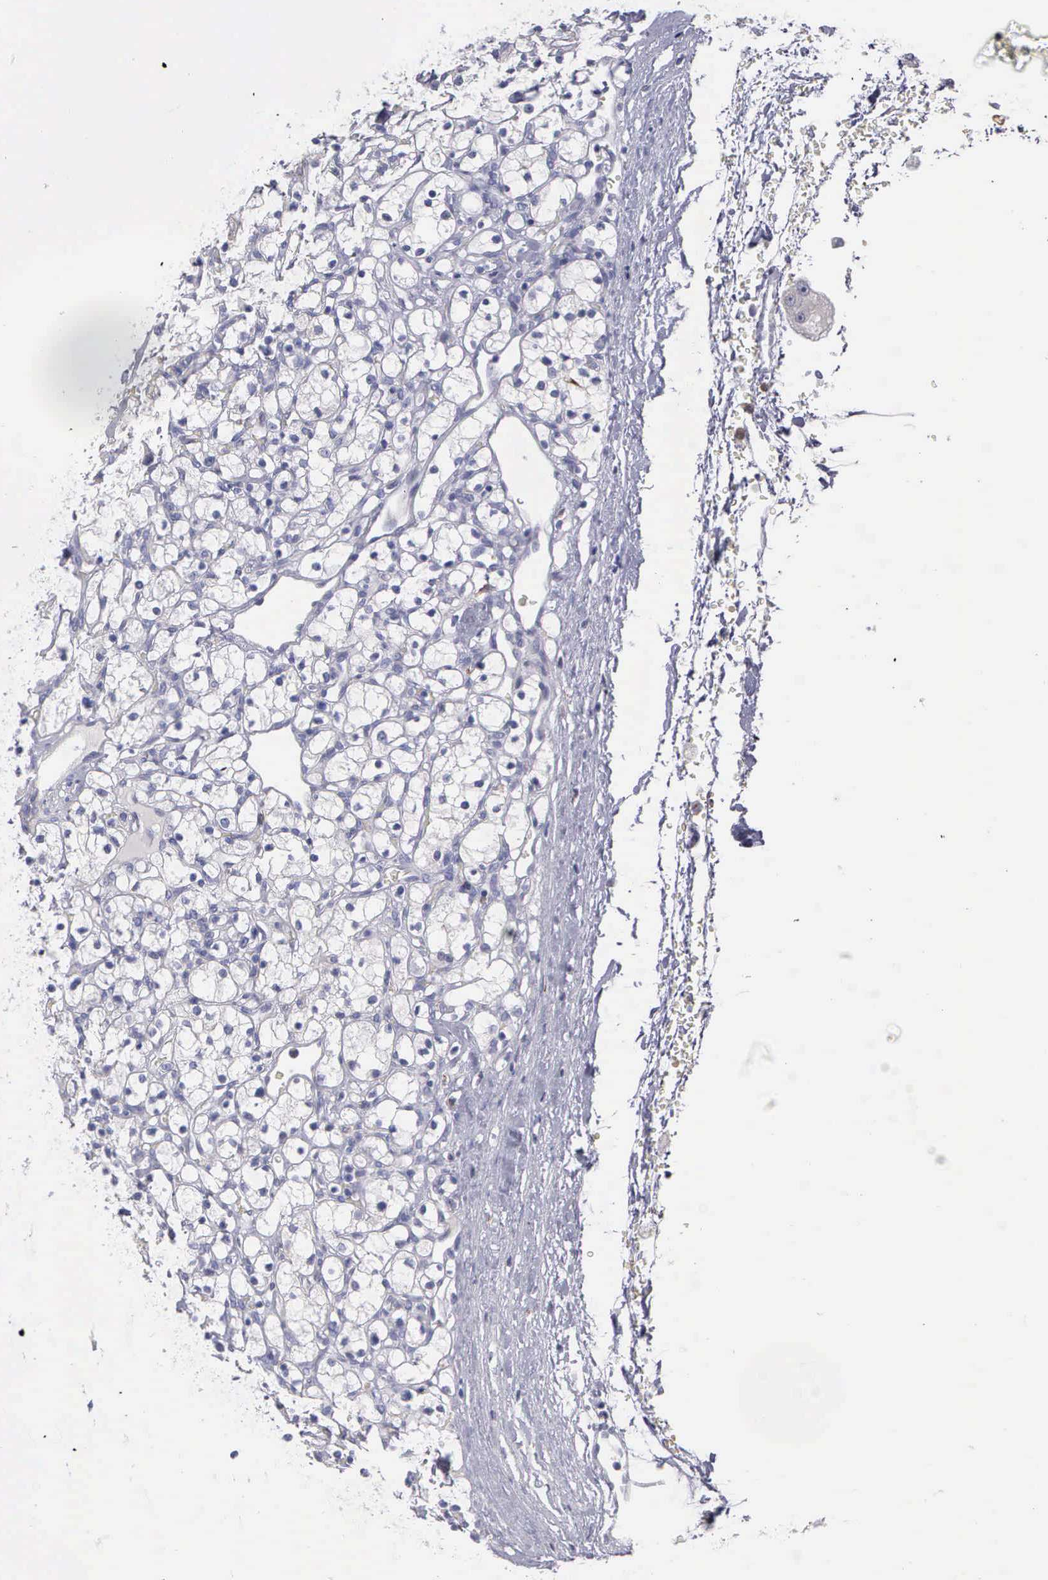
{"staining": {"intensity": "negative", "quantity": "none", "location": "none"}, "tissue": "renal cancer", "cell_type": "Tumor cells", "image_type": "cancer", "snomed": [{"axis": "morphology", "description": "Adenocarcinoma, NOS"}, {"axis": "topography", "description": "Kidney"}], "caption": "A micrograph of adenocarcinoma (renal) stained for a protein displays no brown staining in tumor cells.", "gene": "TYRP1", "patient": {"sex": "female", "age": 83}}